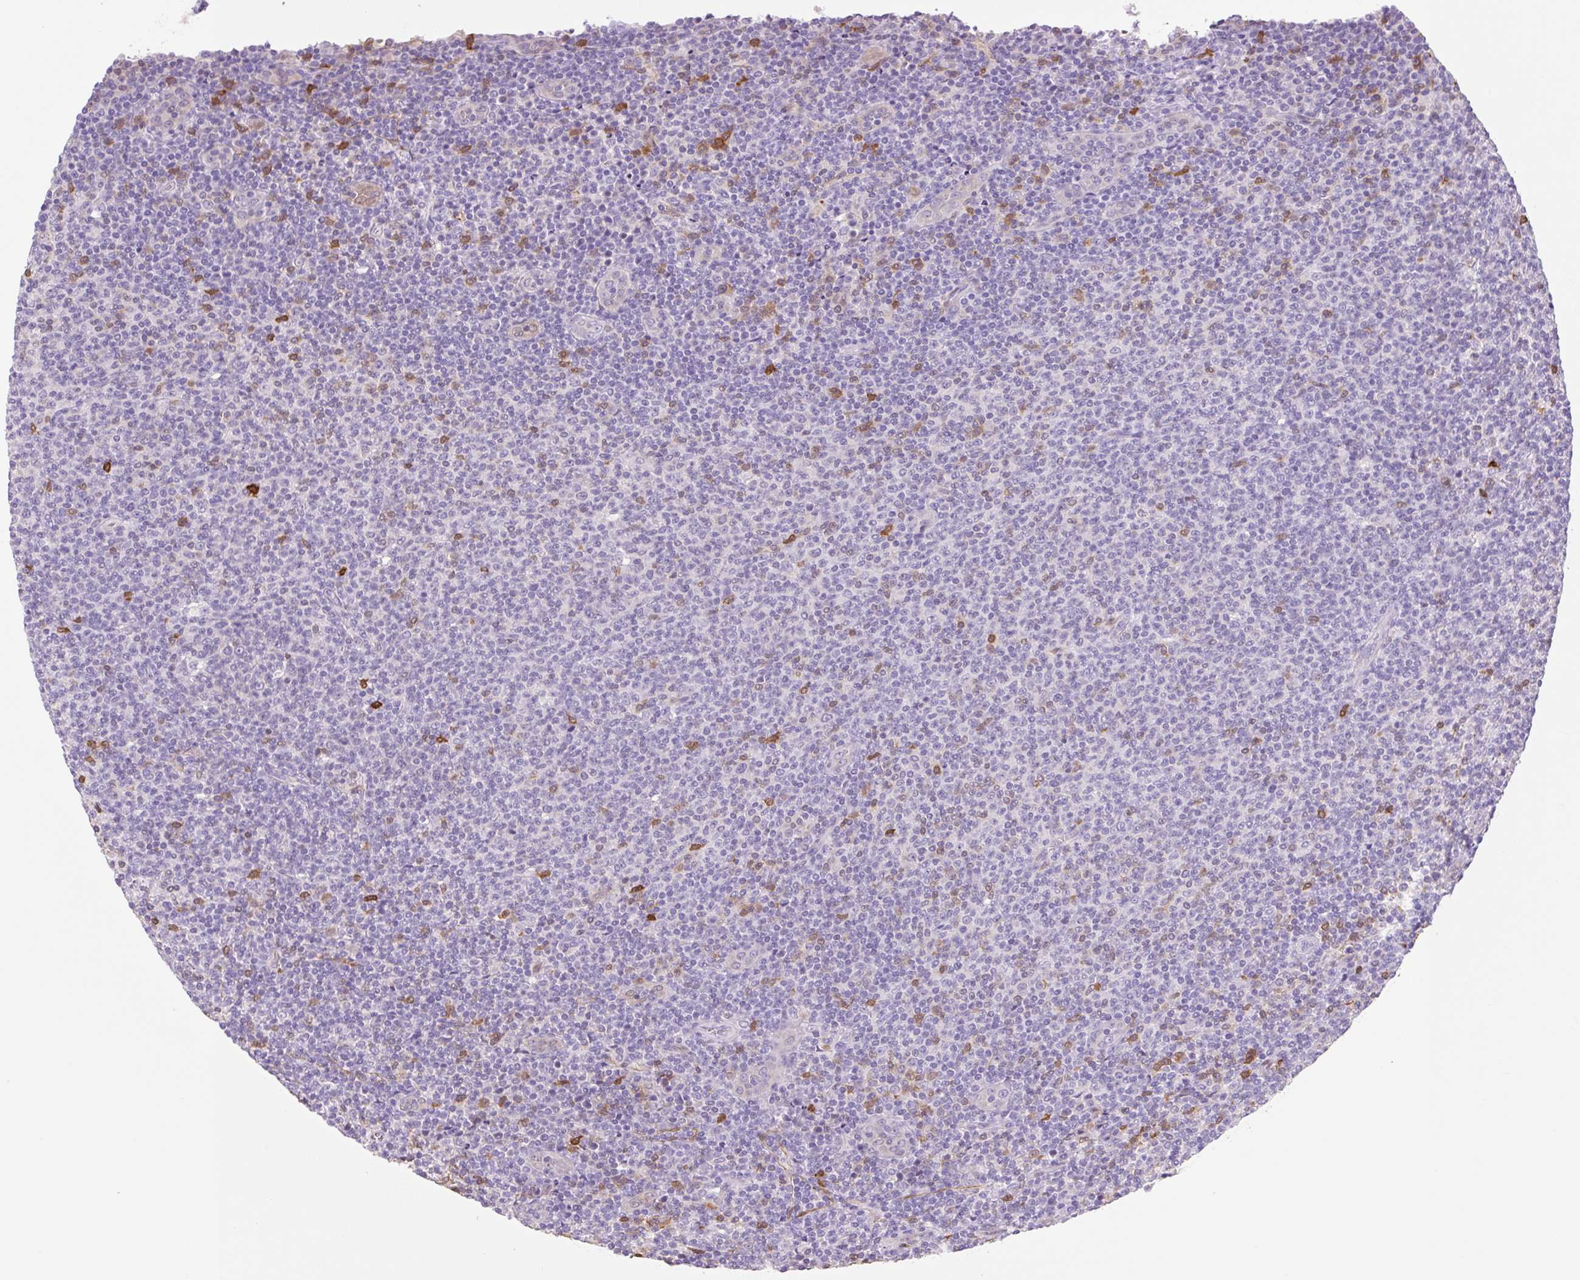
{"staining": {"intensity": "negative", "quantity": "none", "location": "none"}, "tissue": "lymphoma", "cell_type": "Tumor cells", "image_type": "cancer", "snomed": [{"axis": "morphology", "description": "Malignant lymphoma, non-Hodgkin's type, Low grade"}, {"axis": "topography", "description": "Lymph node"}], "caption": "Immunohistochemical staining of human lymphoma displays no significant staining in tumor cells.", "gene": "FABP5", "patient": {"sex": "male", "age": 66}}